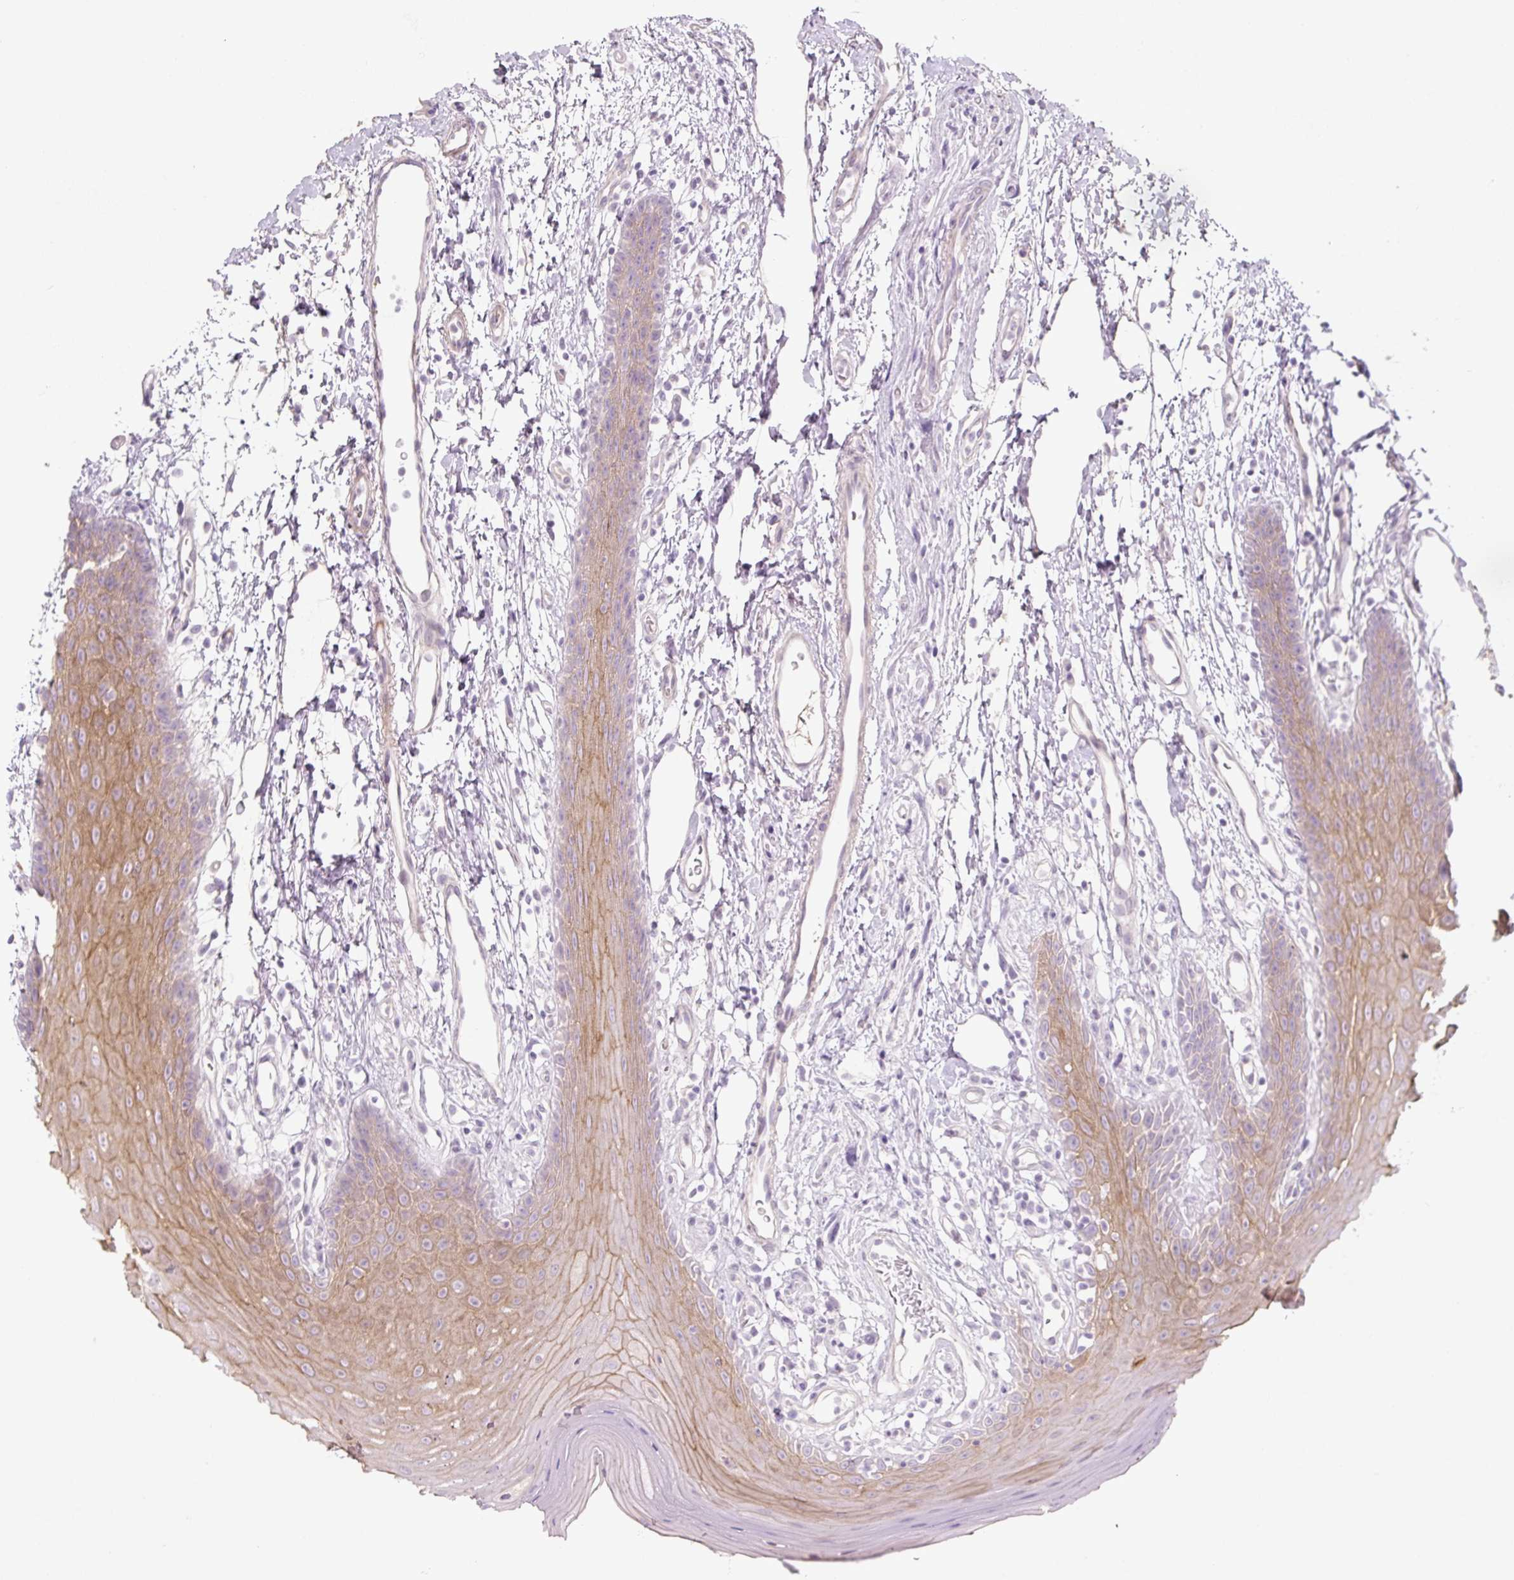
{"staining": {"intensity": "moderate", "quantity": "25%-75%", "location": "cytoplasmic/membranous"}, "tissue": "oral mucosa", "cell_type": "Squamous epithelial cells", "image_type": "normal", "snomed": [{"axis": "morphology", "description": "Normal tissue, NOS"}, {"axis": "topography", "description": "Oral tissue"}, {"axis": "topography", "description": "Tounge, NOS"}], "caption": "Immunohistochemical staining of benign oral mucosa exhibits 25%-75% levels of moderate cytoplasmic/membranous protein expression in about 25%-75% of squamous epithelial cells.", "gene": "PRM1", "patient": {"sex": "female", "age": 59}}